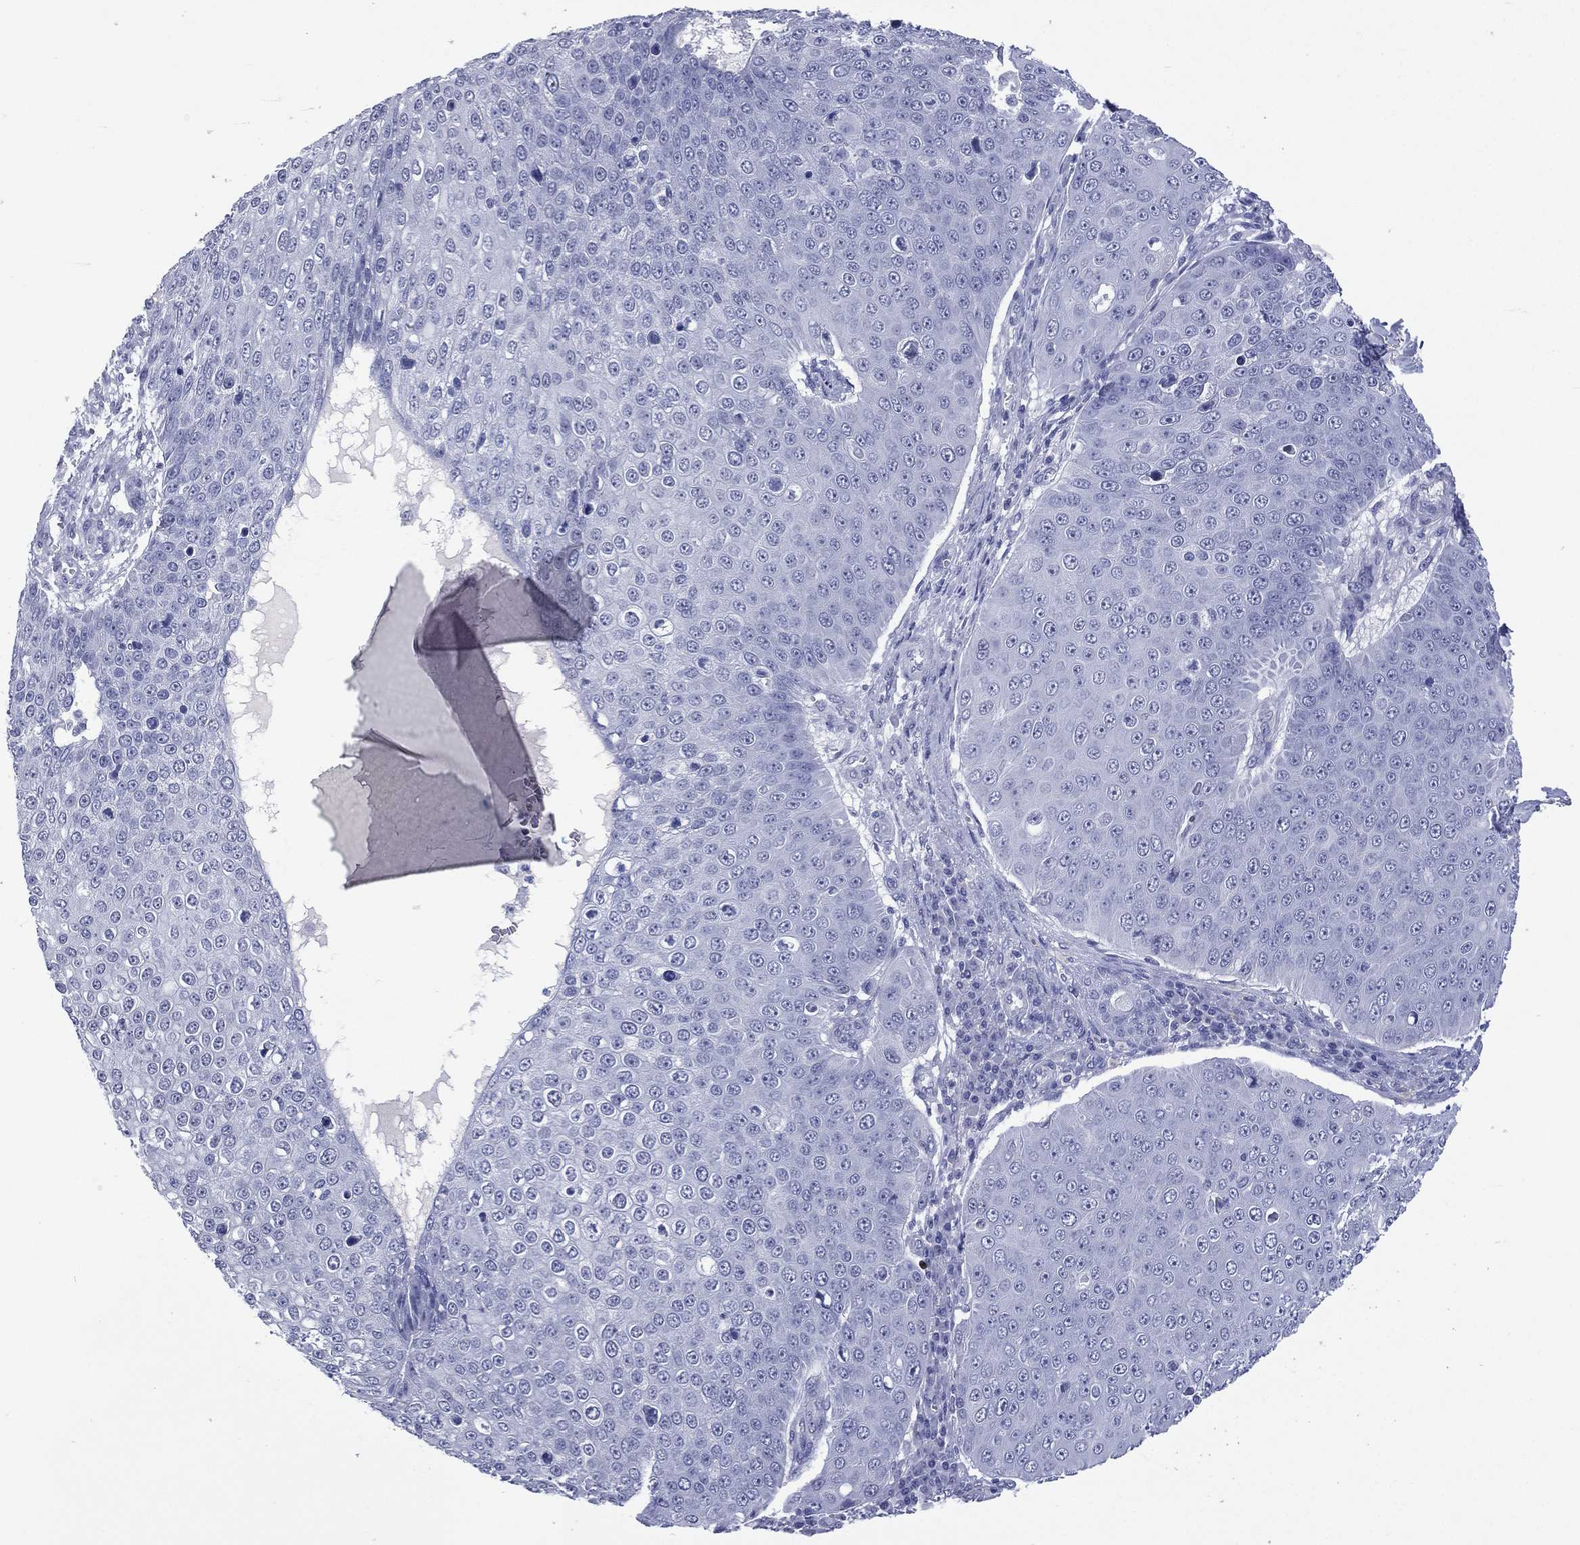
{"staining": {"intensity": "negative", "quantity": "none", "location": "none"}, "tissue": "skin cancer", "cell_type": "Tumor cells", "image_type": "cancer", "snomed": [{"axis": "morphology", "description": "Squamous cell carcinoma, NOS"}, {"axis": "topography", "description": "Skin"}], "caption": "A high-resolution image shows immunohistochemistry (IHC) staining of skin cancer (squamous cell carcinoma), which shows no significant expression in tumor cells. The staining was performed using DAB (3,3'-diaminobenzidine) to visualize the protein expression in brown, while the nuclei were stained in blue with hematoxylin (Magnification: 20x).", "gene": "SSX1", "patient": {"sex": "male", "age": 71}}